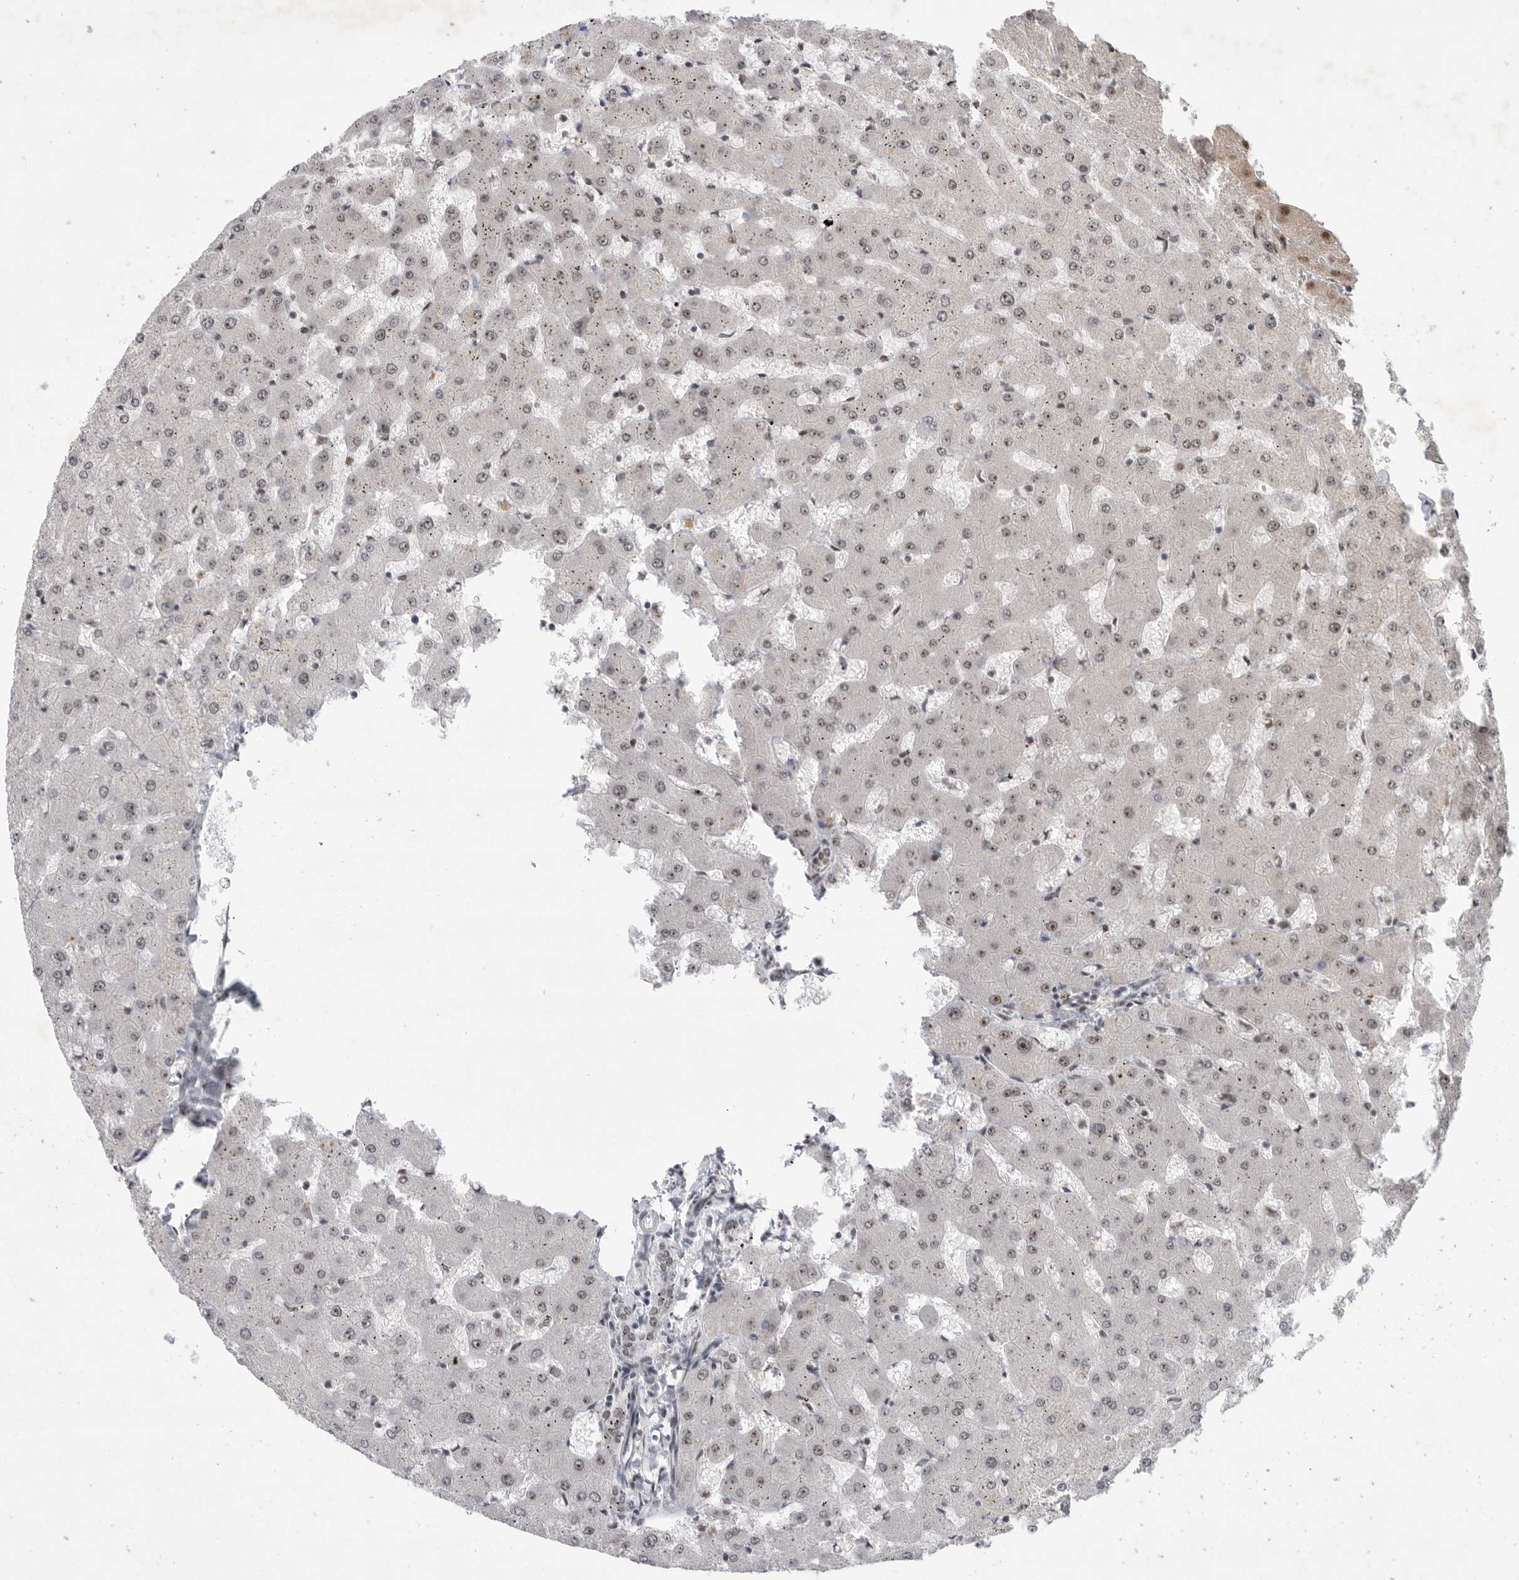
{"staining": {"intensity": "weak", "quantity": "<25%", "location": "nuclear"}, "tissue": "liver", "cell_type": "Cholangiocytes", "image_type": "normal", "snomed": [{"axis": "morphology", "description": "Normal tissue, NOS"}, {"axis": "topography", "description": "Liver"}], "caption": "Human liver stained for a protein using immunohistochemistry (IHC) displays no expression in cholangiocytes.", "gene": "ZNF830", "patient": {"sex": "female", "age": 63}}